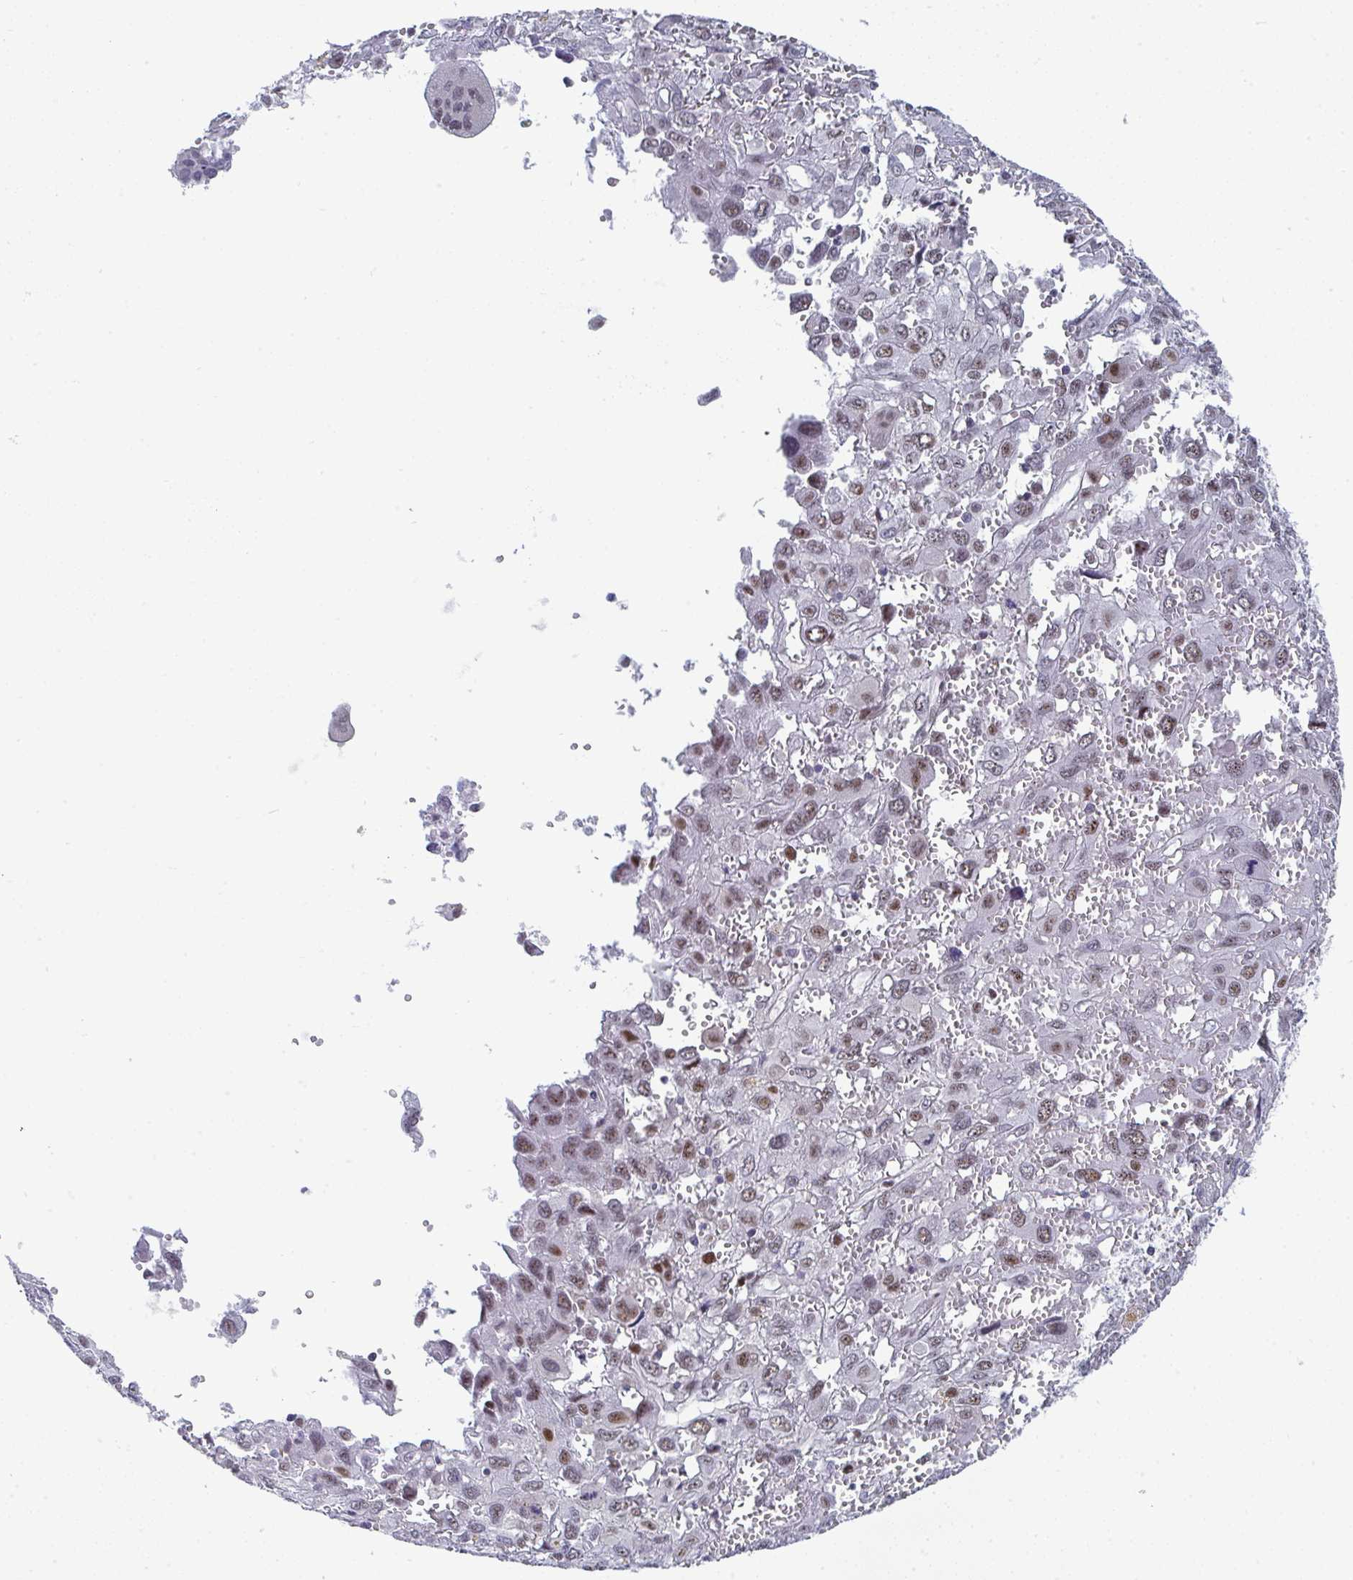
{"staining": {"intensity": "weak", "quantity": ">75%", "location": "nuclear"}, "tissue": "pancreatic cancer", "cell_type": "Tumor cells", "image_type": "cancer", "snomed": [{"axis": "morphology", "description": "Adenocarcinoma, NOS"}, {"axis": "topography", "description": "Pancreas"}], "caption": "IHC (DAB) staining of pancreatic cancer displays weak nuclear protein staining in approximately >75% of tumor cells.", "gene": "JDP2", "patient": {"sex": "female", "age": 47}}